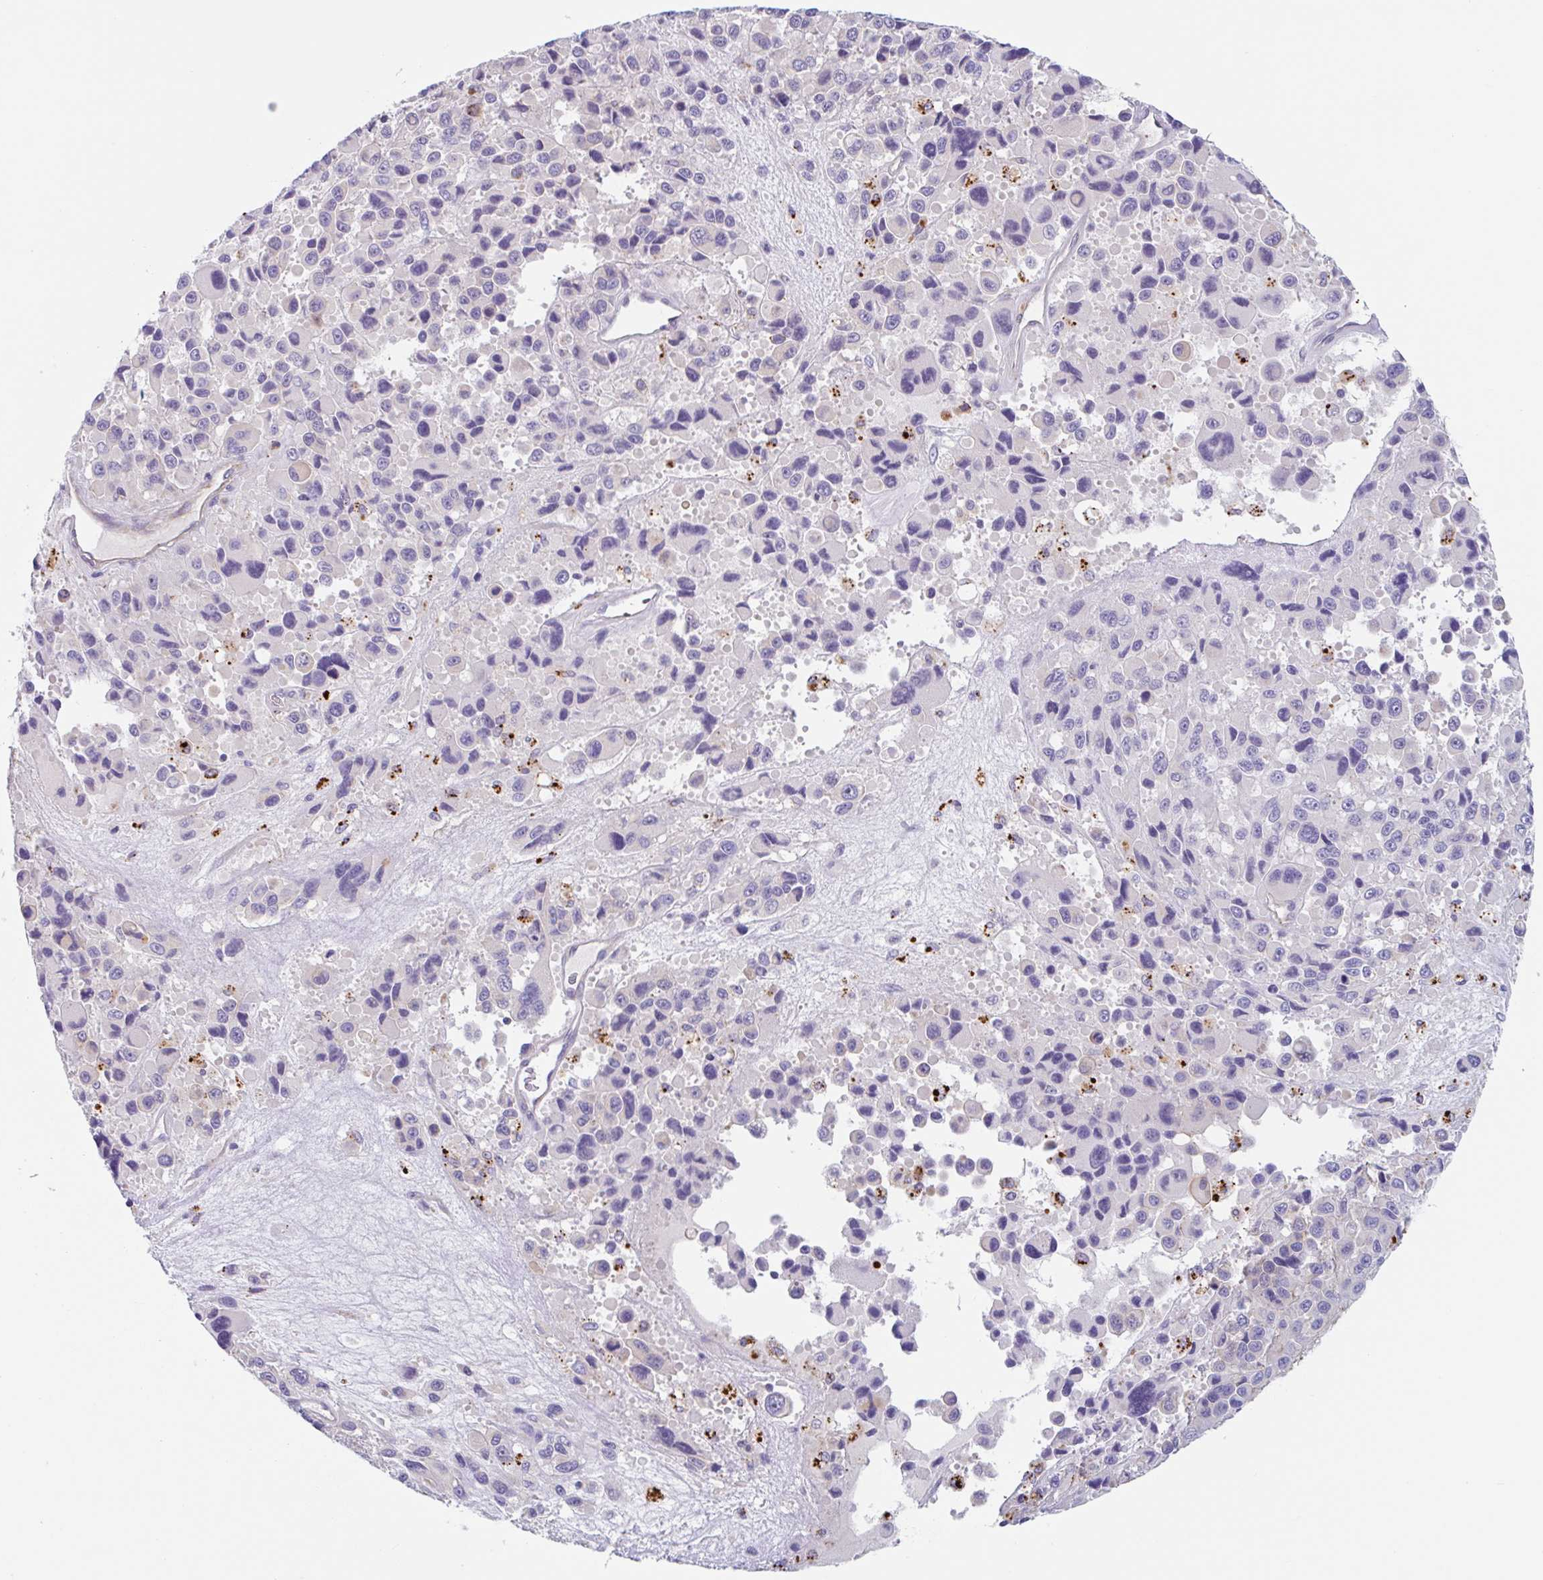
{"staining": {"intensity": "negative", "quantity": "none", "location": "none"}, "tissue": "melanoma", "cell_type": "Tumor cells", "image_type": "cancer", "snomed": [{"axis": "morphology", "description": "Malignant melanoma, Metastatic site"}, {"axis": "topography", "description": "Lymph node"}], "caption": "IHC image of human melanoma stained for a protein (brown), which reveals no staining in tumor cells.", "gene": "LENG9", "patient": {"sex": "female", "age": 65}}